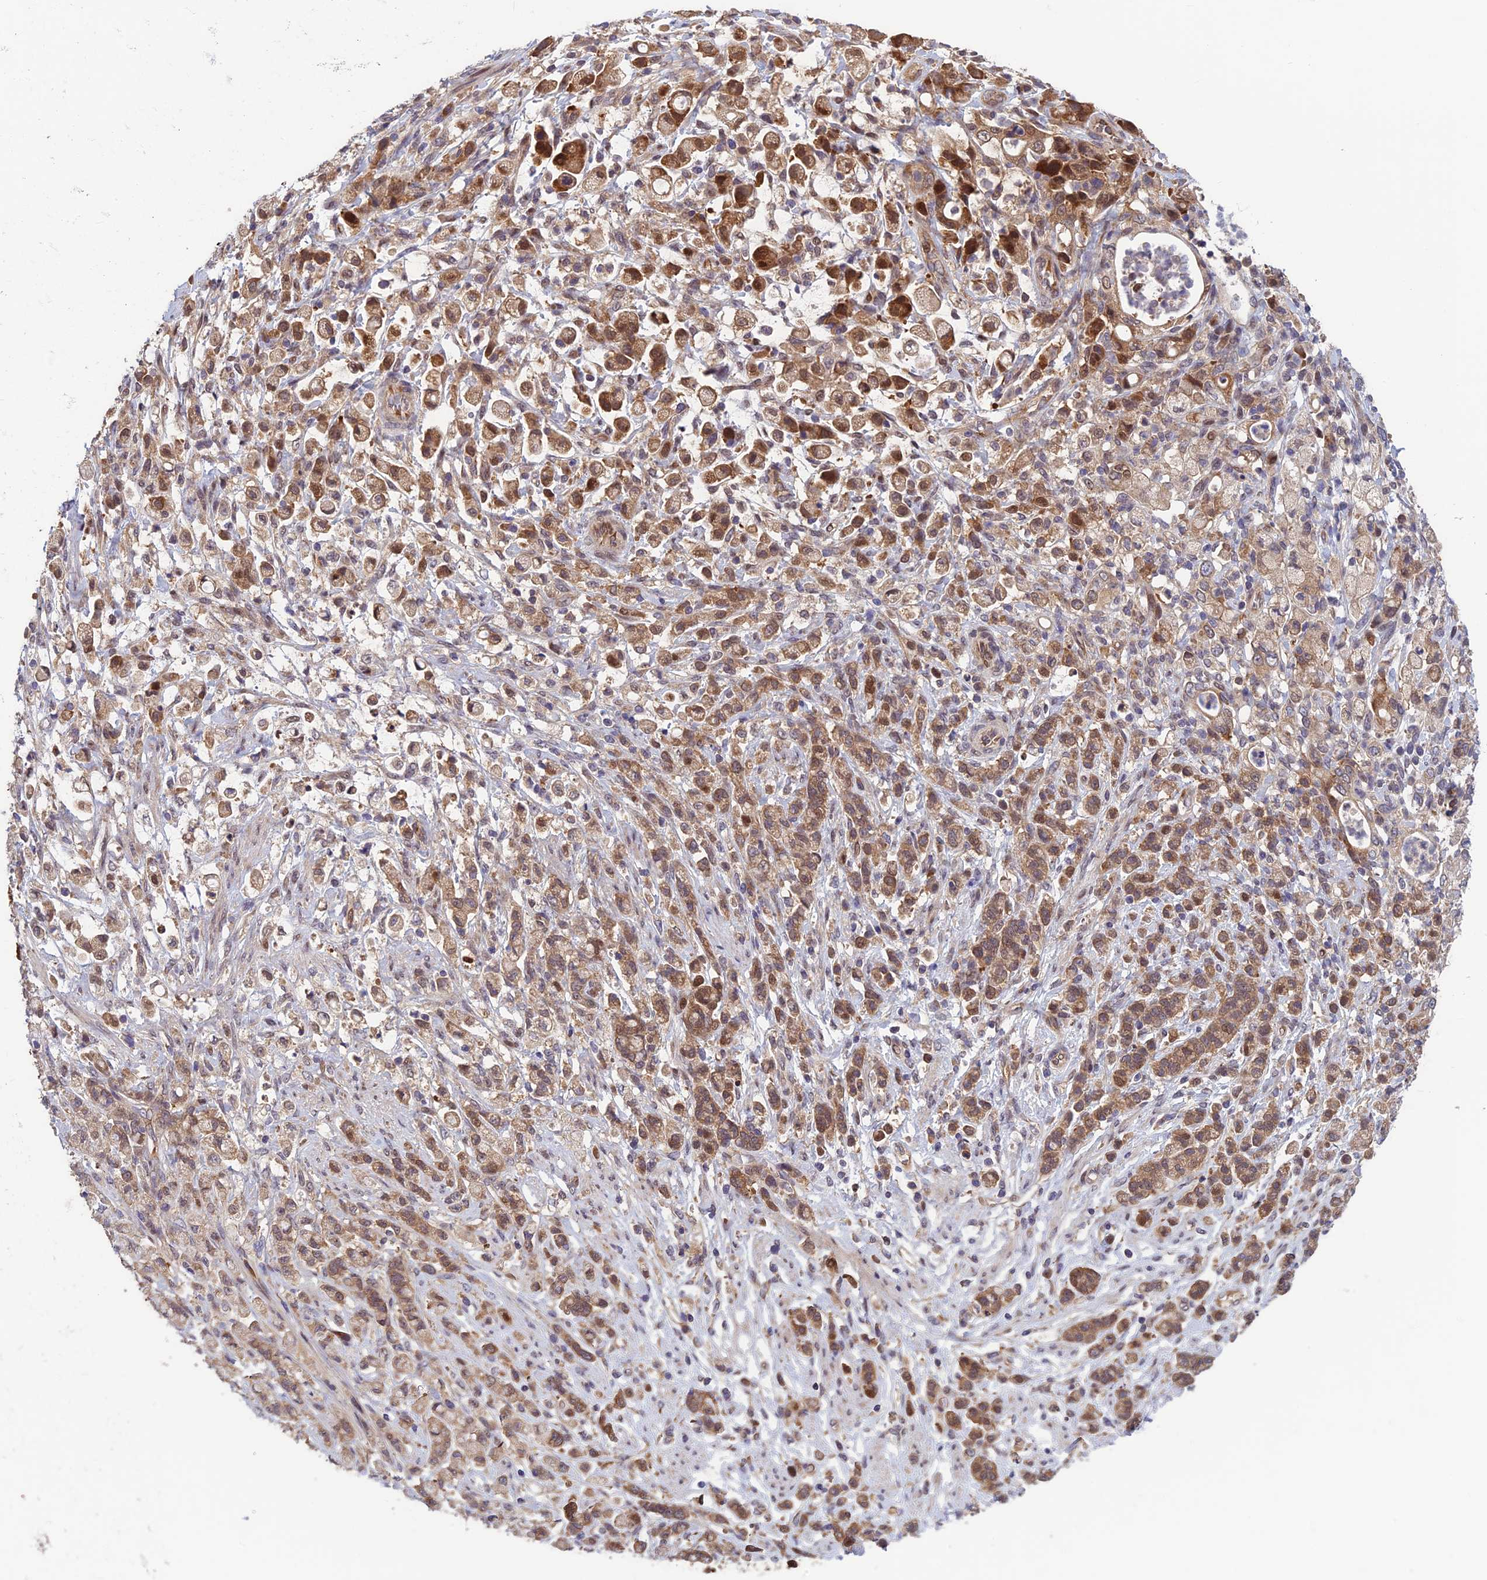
{"staining": {"intensity": "moderate", "quantity": ">75%", "location": "cytoplasmic/membranous,nuclear"}, "tissue": "stomach cancer", "cell_type": "Tumor cells", "image_type": "cancer", "snomed": [{"axis": "morphology", "description": "Adenocarcinoma, NOS"}, {"axis": "topography", "description": "Stomach"}], "caption": "High-magnification brightfield microscopy of stomach cancer stained with DAB (brown) and counterstained with hematoxylin (blue). tumor cells exhibit moderate cytoplasmic/membranous and nuclear expression is appreciated in approximately>75% of cells. Using DAB (brown) and hematoxylin (blue) stains, captured at high magnification using brightfield microscopy.", "gene": "CCDC15", "patient": {"sex": "female", "age": 60}}